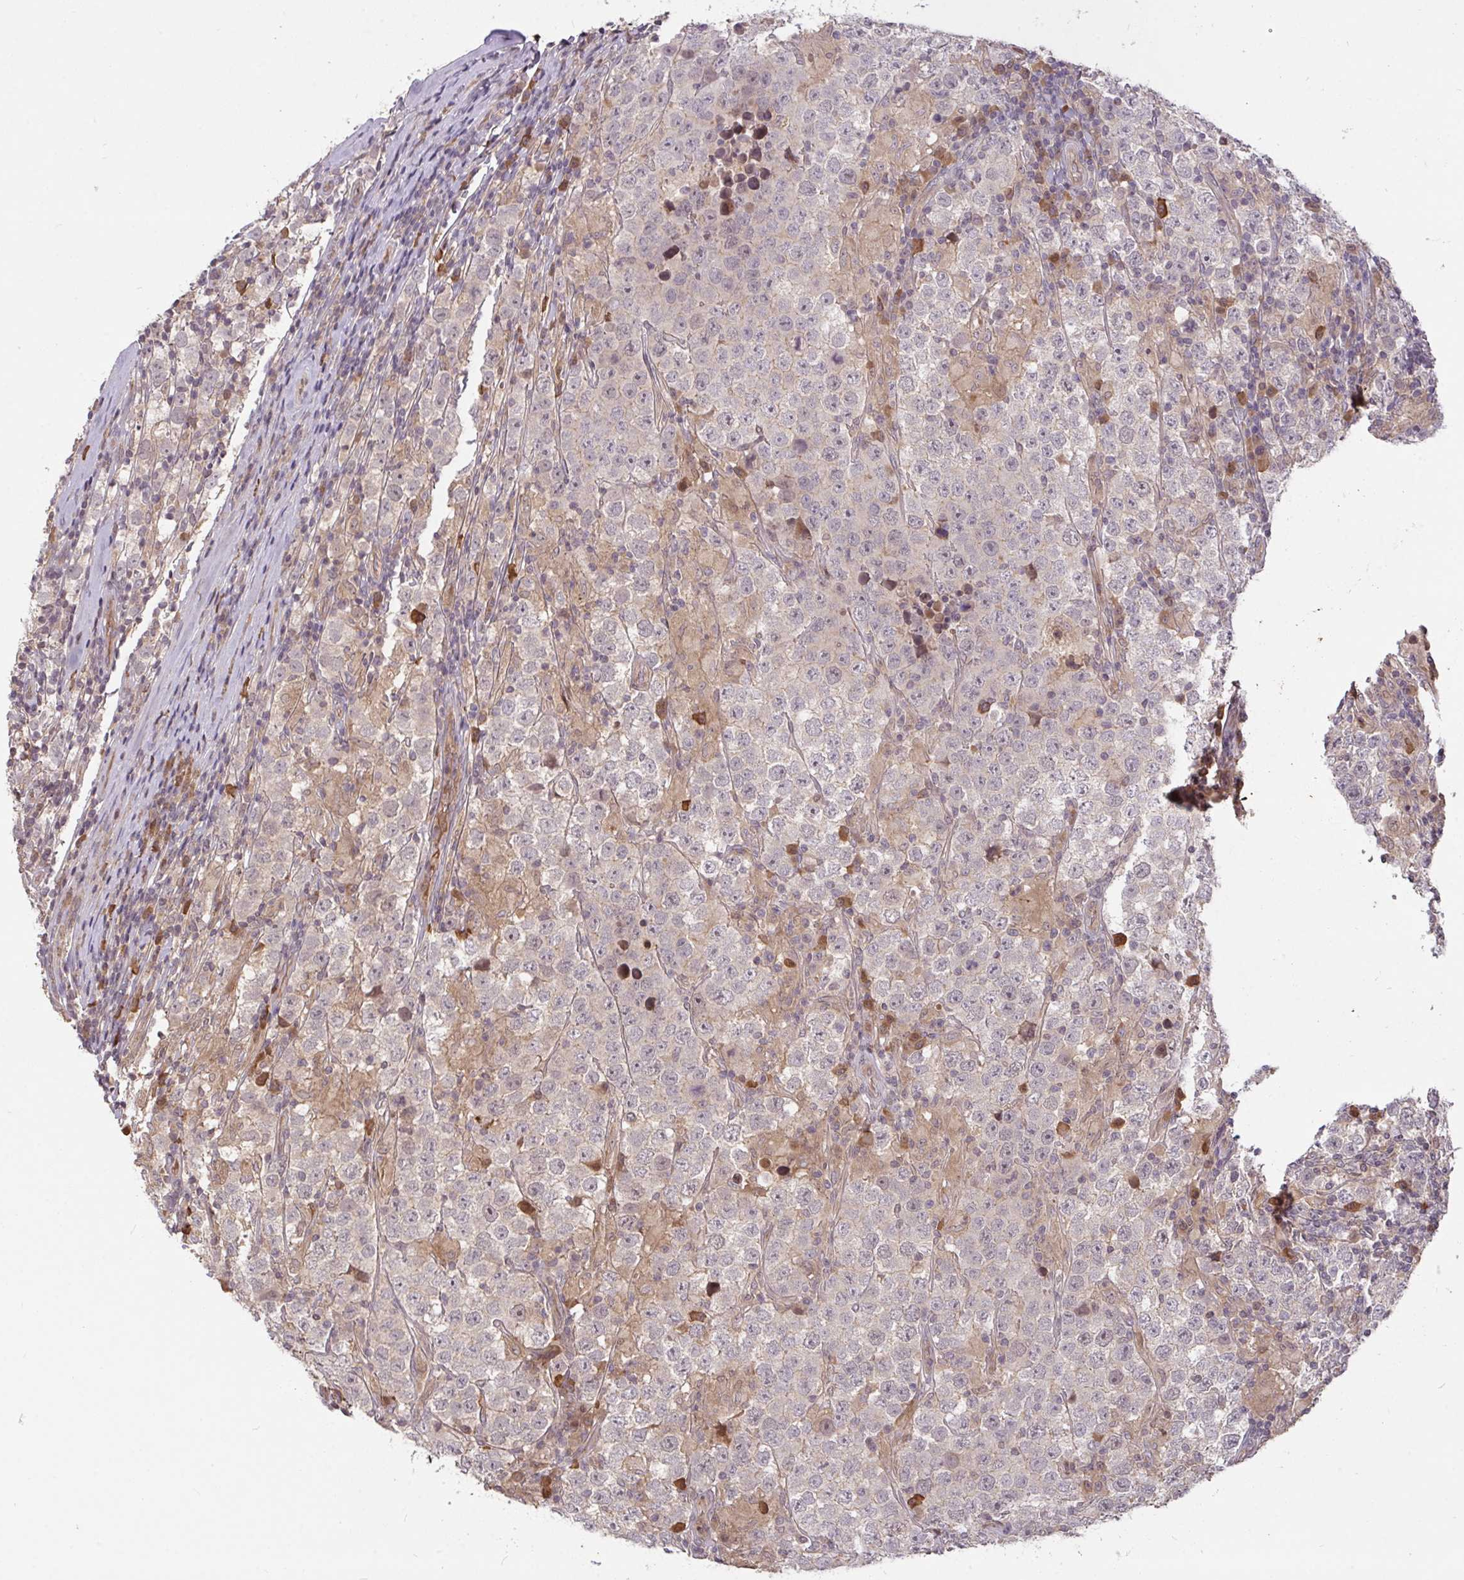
{"staining": {"intensity": "negative", "quantity": "none", "location": "none"}, "tissue": "testis cancer", "cell_type": "Tumor cells", "image_type": "cancer", "snomed": [{"axis": "morphology", "description": "Normal tissue, NOS"}, {"axis": "morphology", "description": "Urothelial carcinoma, High grade"}, {"axis": "morphology", "description": "Seminoma, NOS"}, {"axis": "morphology", "description": "Carcinoma, Embryonal, NOS"}, {"axis": "topography", "description": "Urinary bladder"}, {"axis": "topography", "description": "Testis"}], "caption": "There is no significant positivity in tumor cells of testis cancer (embryonal carcinoma). (DAB (3,3'-diaminobenzidine) immunohistochemistry visualized using brightfield microscopy, high magnification).", "gene": "FCER1A", "patient": {"sex": "male", "age": 41}}